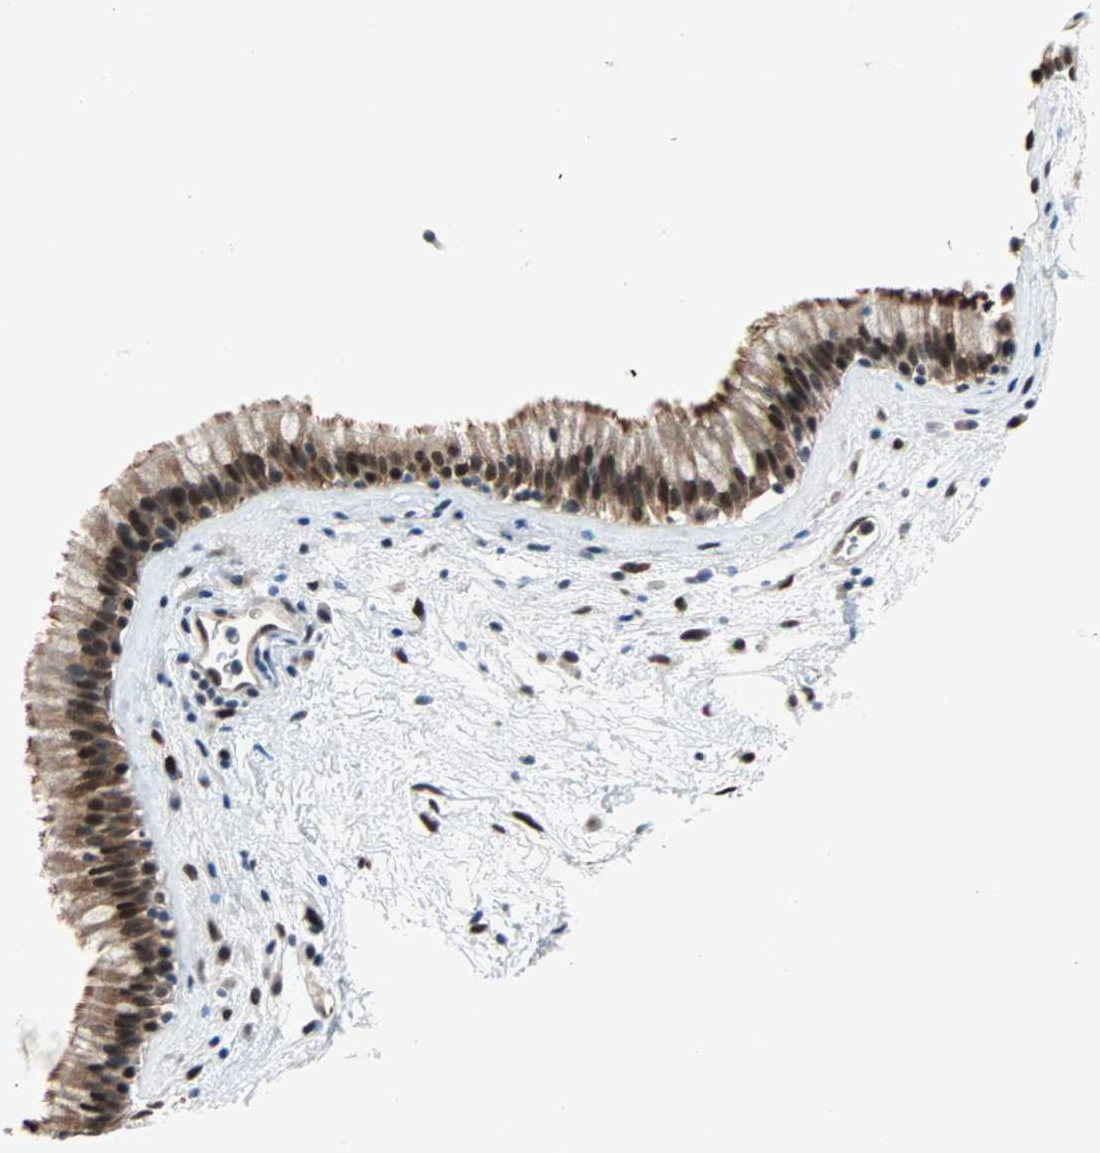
{"staining": {"intensity": "strong", "quantity": ">75%", "location": "cytoplasmic/membranous,nuclear"}, "tissue": "nasopharynx", "cell_type": "Respiratory epithelial cells", "image_type": "normal", "snomed": [{"axis": "morphology", "description": "Normal tissue, NOS"}, {"axis": "morphology", "description": "Inflammation, NOS"}, {"axis": "topography", "description": "Nasopharynx"}], "caption": "Protein staining of benign nasopharynx demonstrates strong cytoplasmic/membranous,nuclear positivity in approximately >75% of respiratory epithelial cells.", "gene": "WWTR1", "patient": {"sex": "male", "age": 48}}